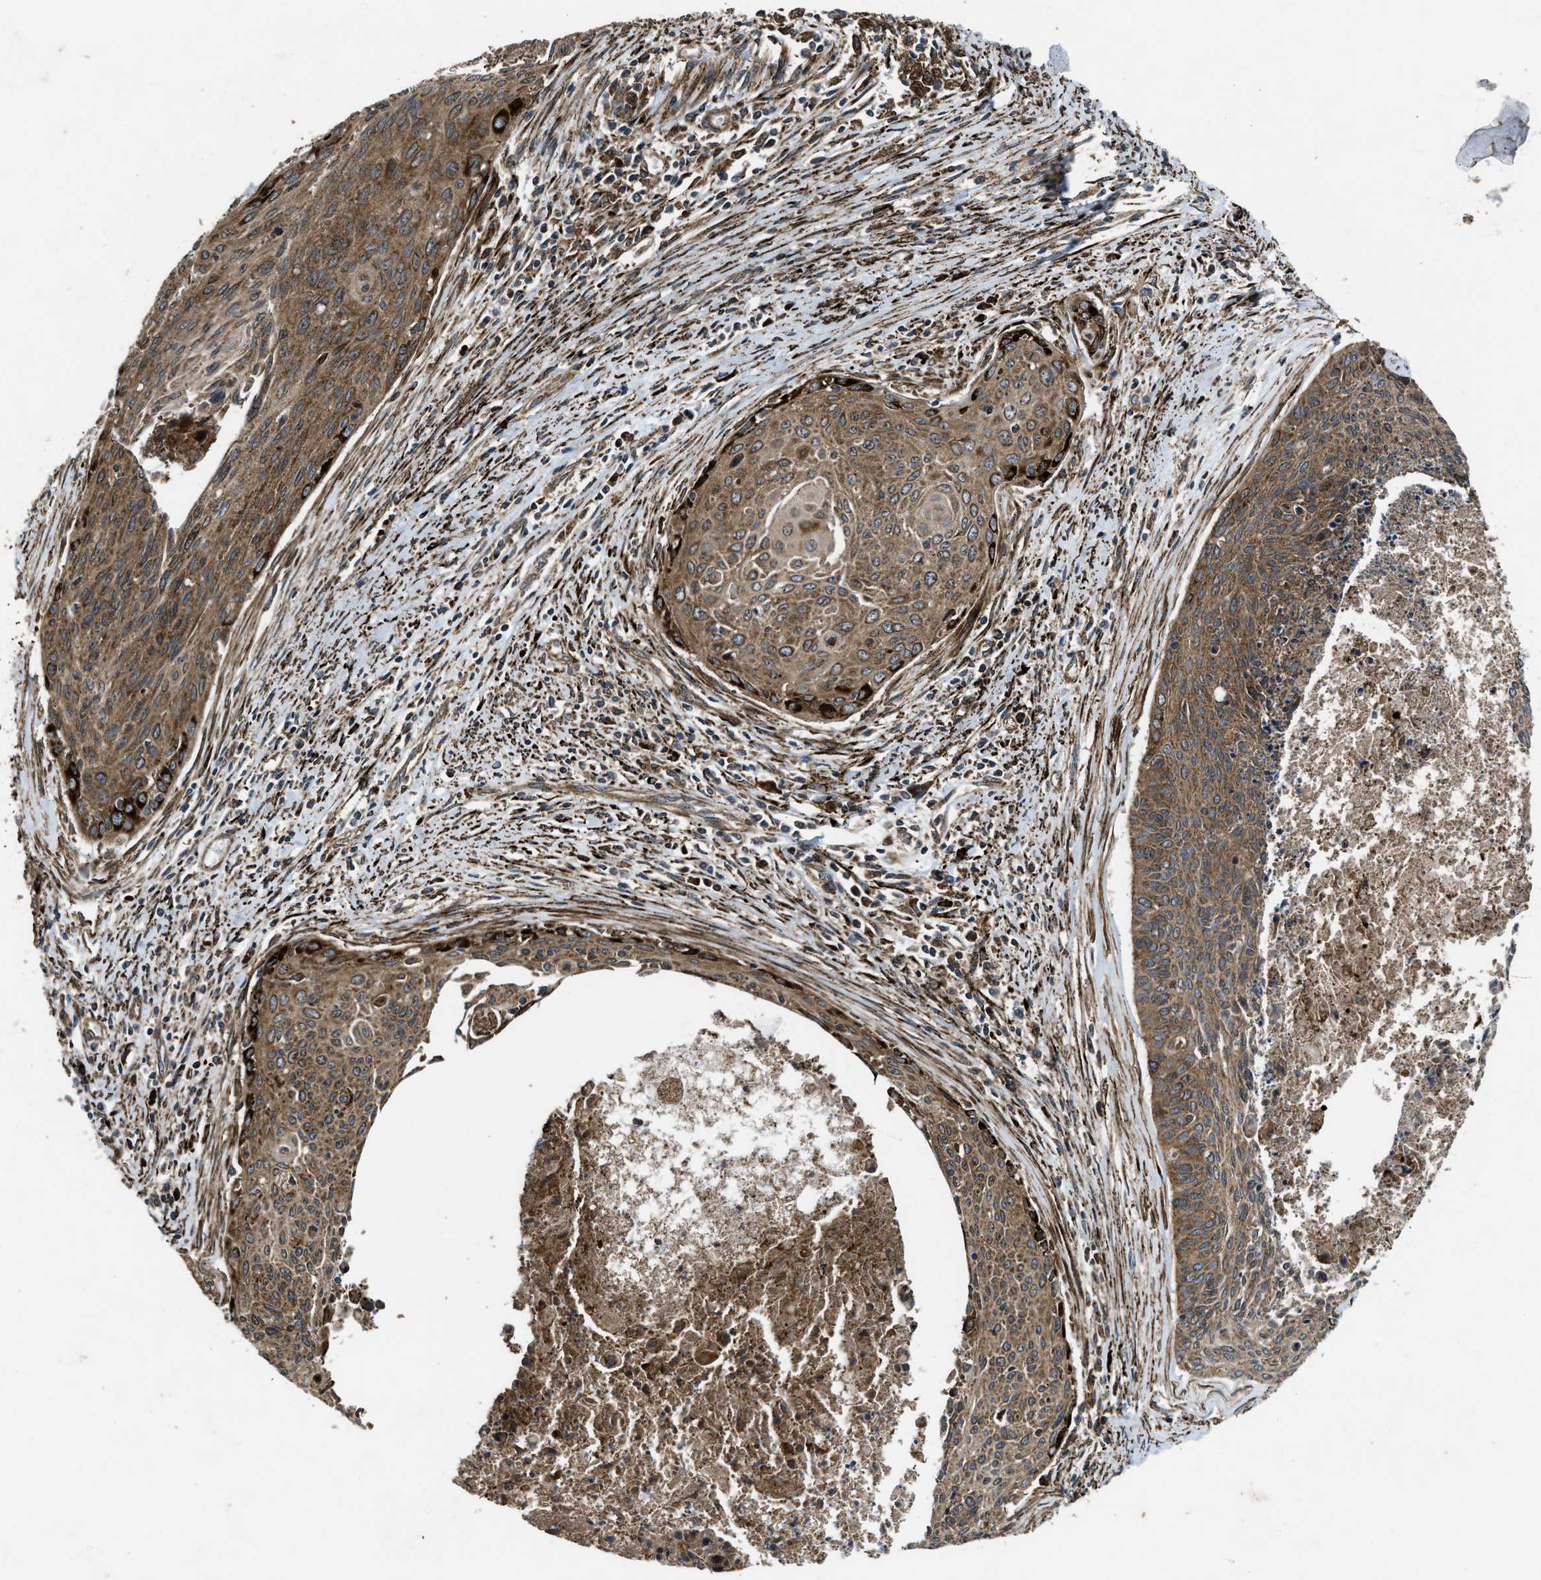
{"staining": {"intensity": "strong", "quantity": ">75%", "location": "cytoplasmic/membranous"}, "tissue": "cervical cancer", "cell_type": "Tumor cells", "image_type": "cancer", "snomed": [{"axis": "morphology", "description": "Squamous cell carcinoma, NOS"}, {"axis": "topography", "description": "Cervix"}], "caption": "Protein staining exhibits strong cytoplasmic/membranous staining in approximately >75% of tumor cells in cervical cancer (squamous cell carcinoma). Using DAB (brown) and hematoxylin (blue) stains, captured at high magnification using brightfield microscopy.", "gene": "PER3", "patient": {"sex": "female", "age": 55}}